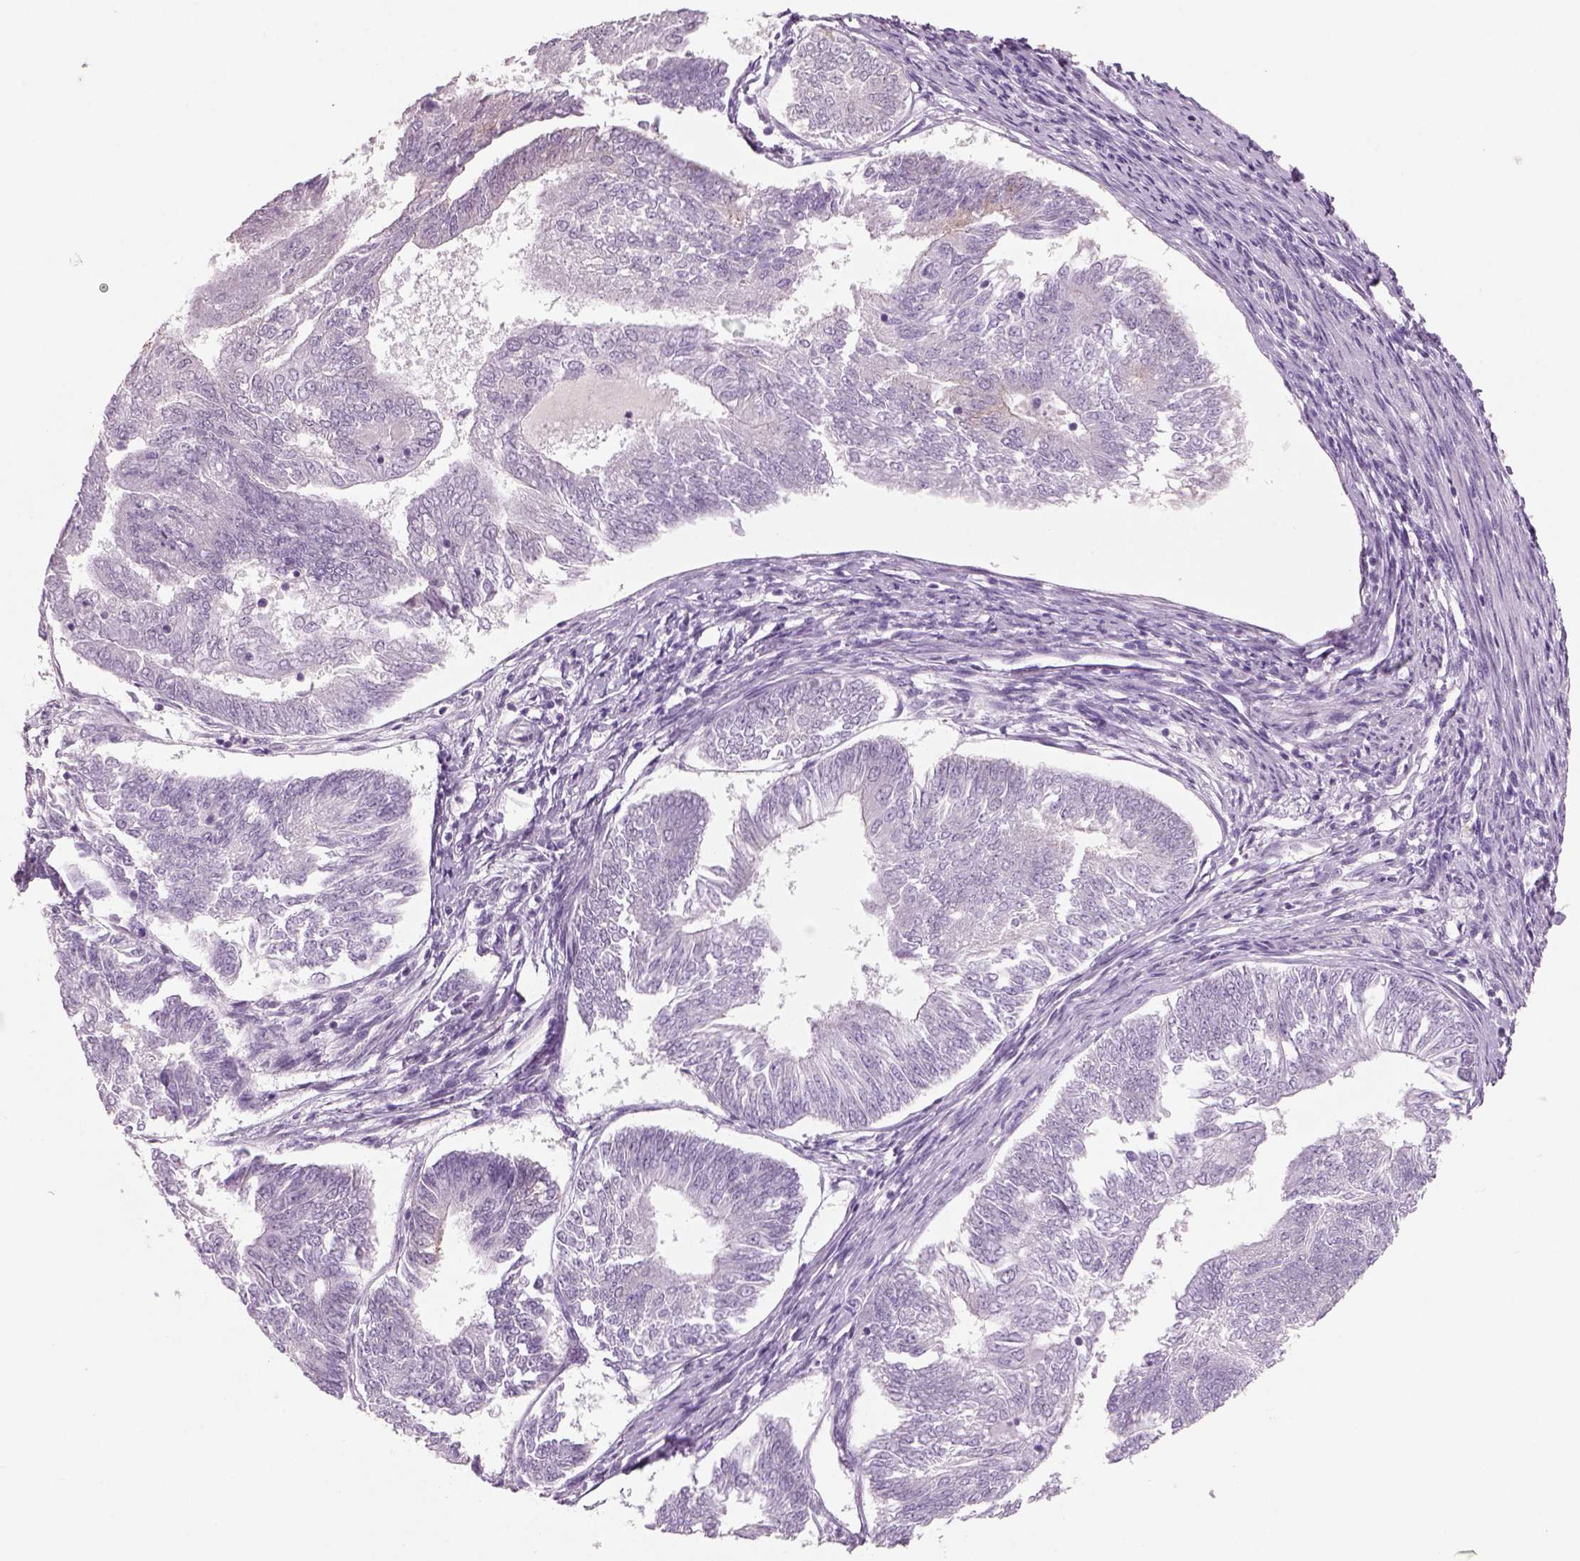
{"staining": {"intensity": "weak", "quantity": "<25%", "location": "cytoplasmic/membranous"}, "tissue": "endometrial cancer", "cell_type": "Tumor cells", "image_type": "cancer", "snomed": [{"axis": "morphology", "description": "Adenocarcinoma, NOS"}, {"axis": "topography", "description": "Endometrium"}], "caption": "Histopathology image shows no significant protein positivity in tumor cells of adenocarcinoma (endometrial).", "gene": "SLC6A2", "patient": {"sex": "female", "age": 58}}